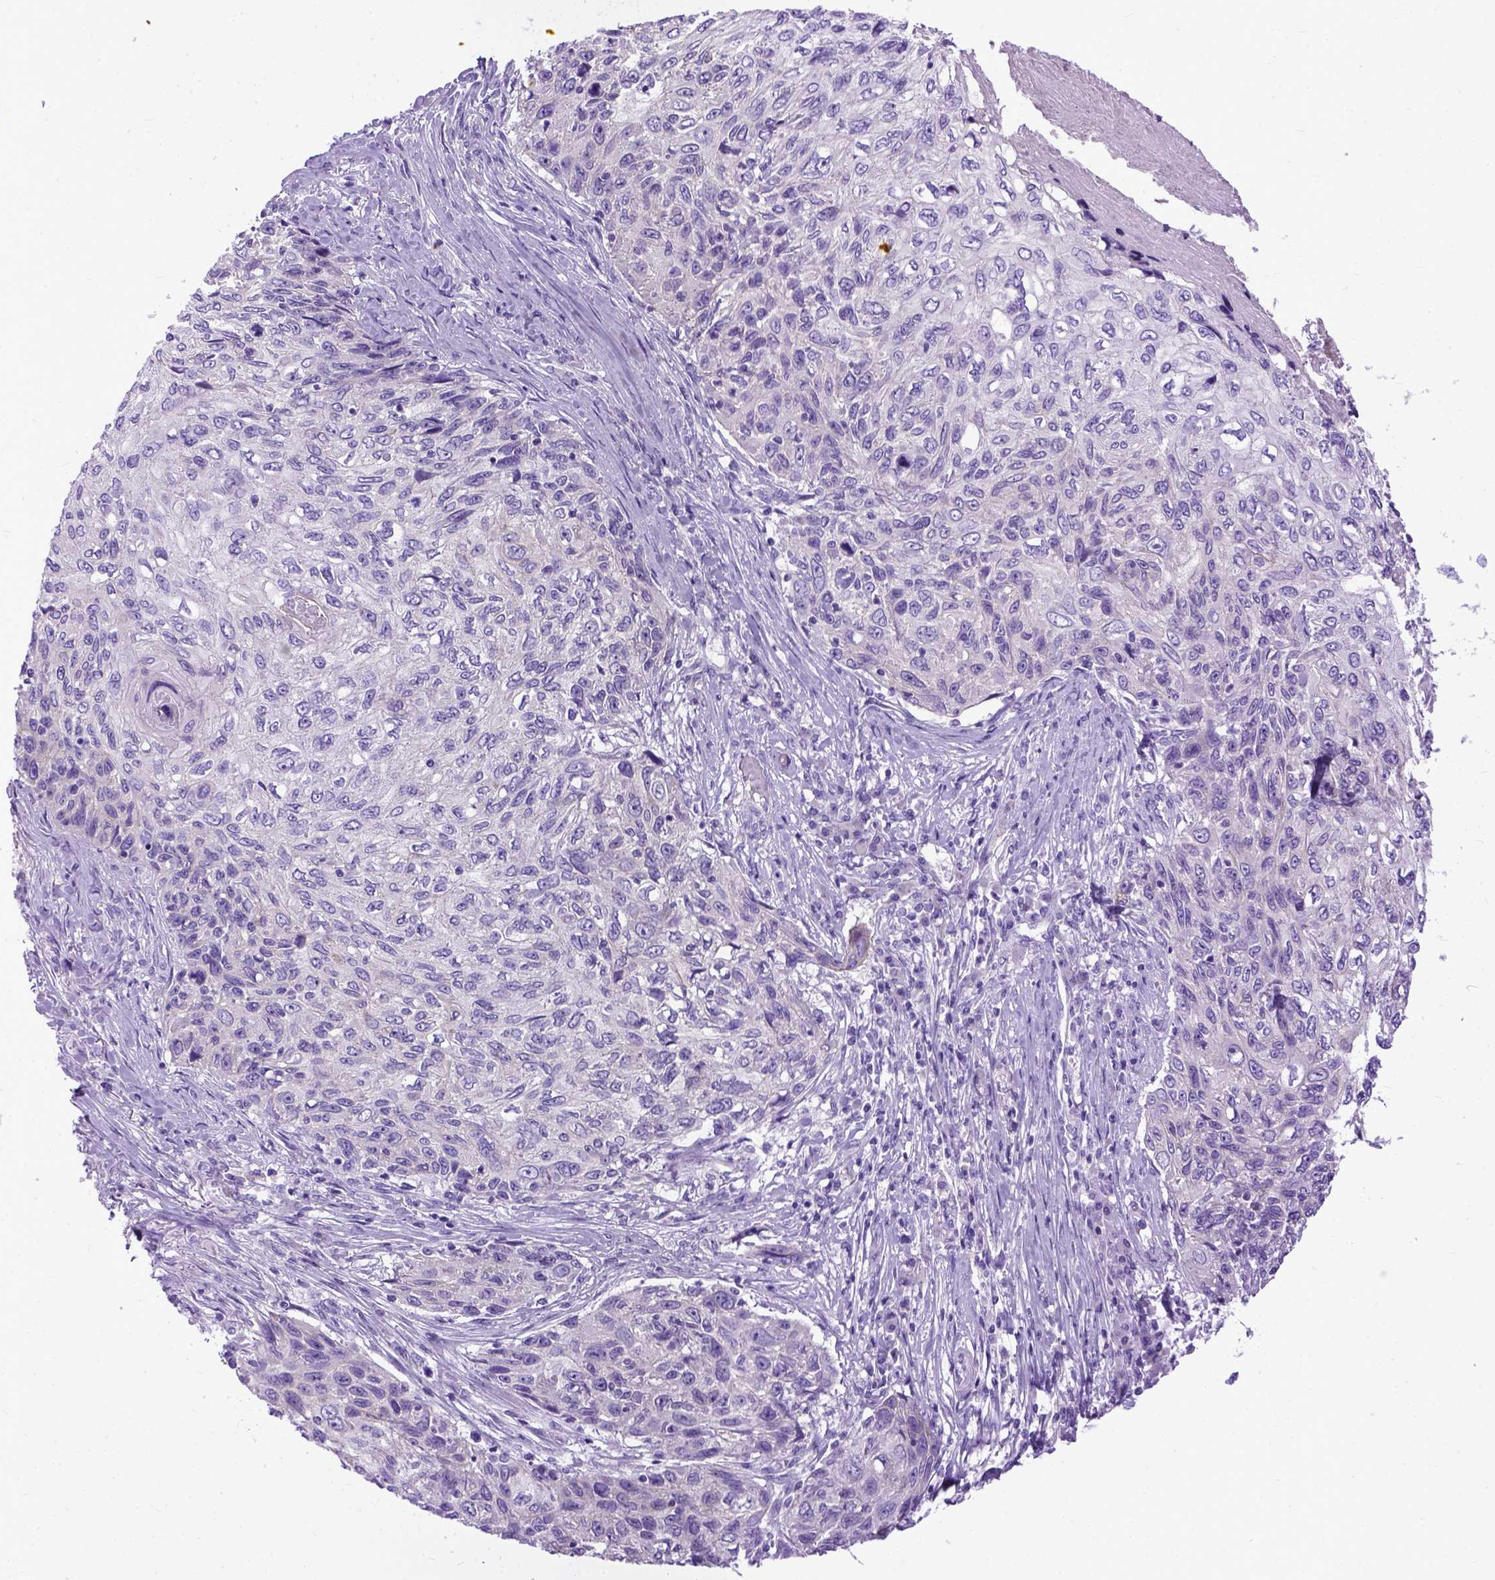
{"staining": {"intensity": "negative", "quantity": "none", "location": "none"}, "tissue": "skin cancer", "cell_type": "Tumor cells", "image_type": "cancer", "snomed": [{"axis": "morphology", "description": "Squamous cell carcinoma, NOS"}, {"axis": "topography", "description": "Skin"}], "caption": "Tumor cells show no significant protein expression in skin cancer (squamous cell carcinoma).", "gene": "PPL", "patient": {"sex": "male", "age": 92}}